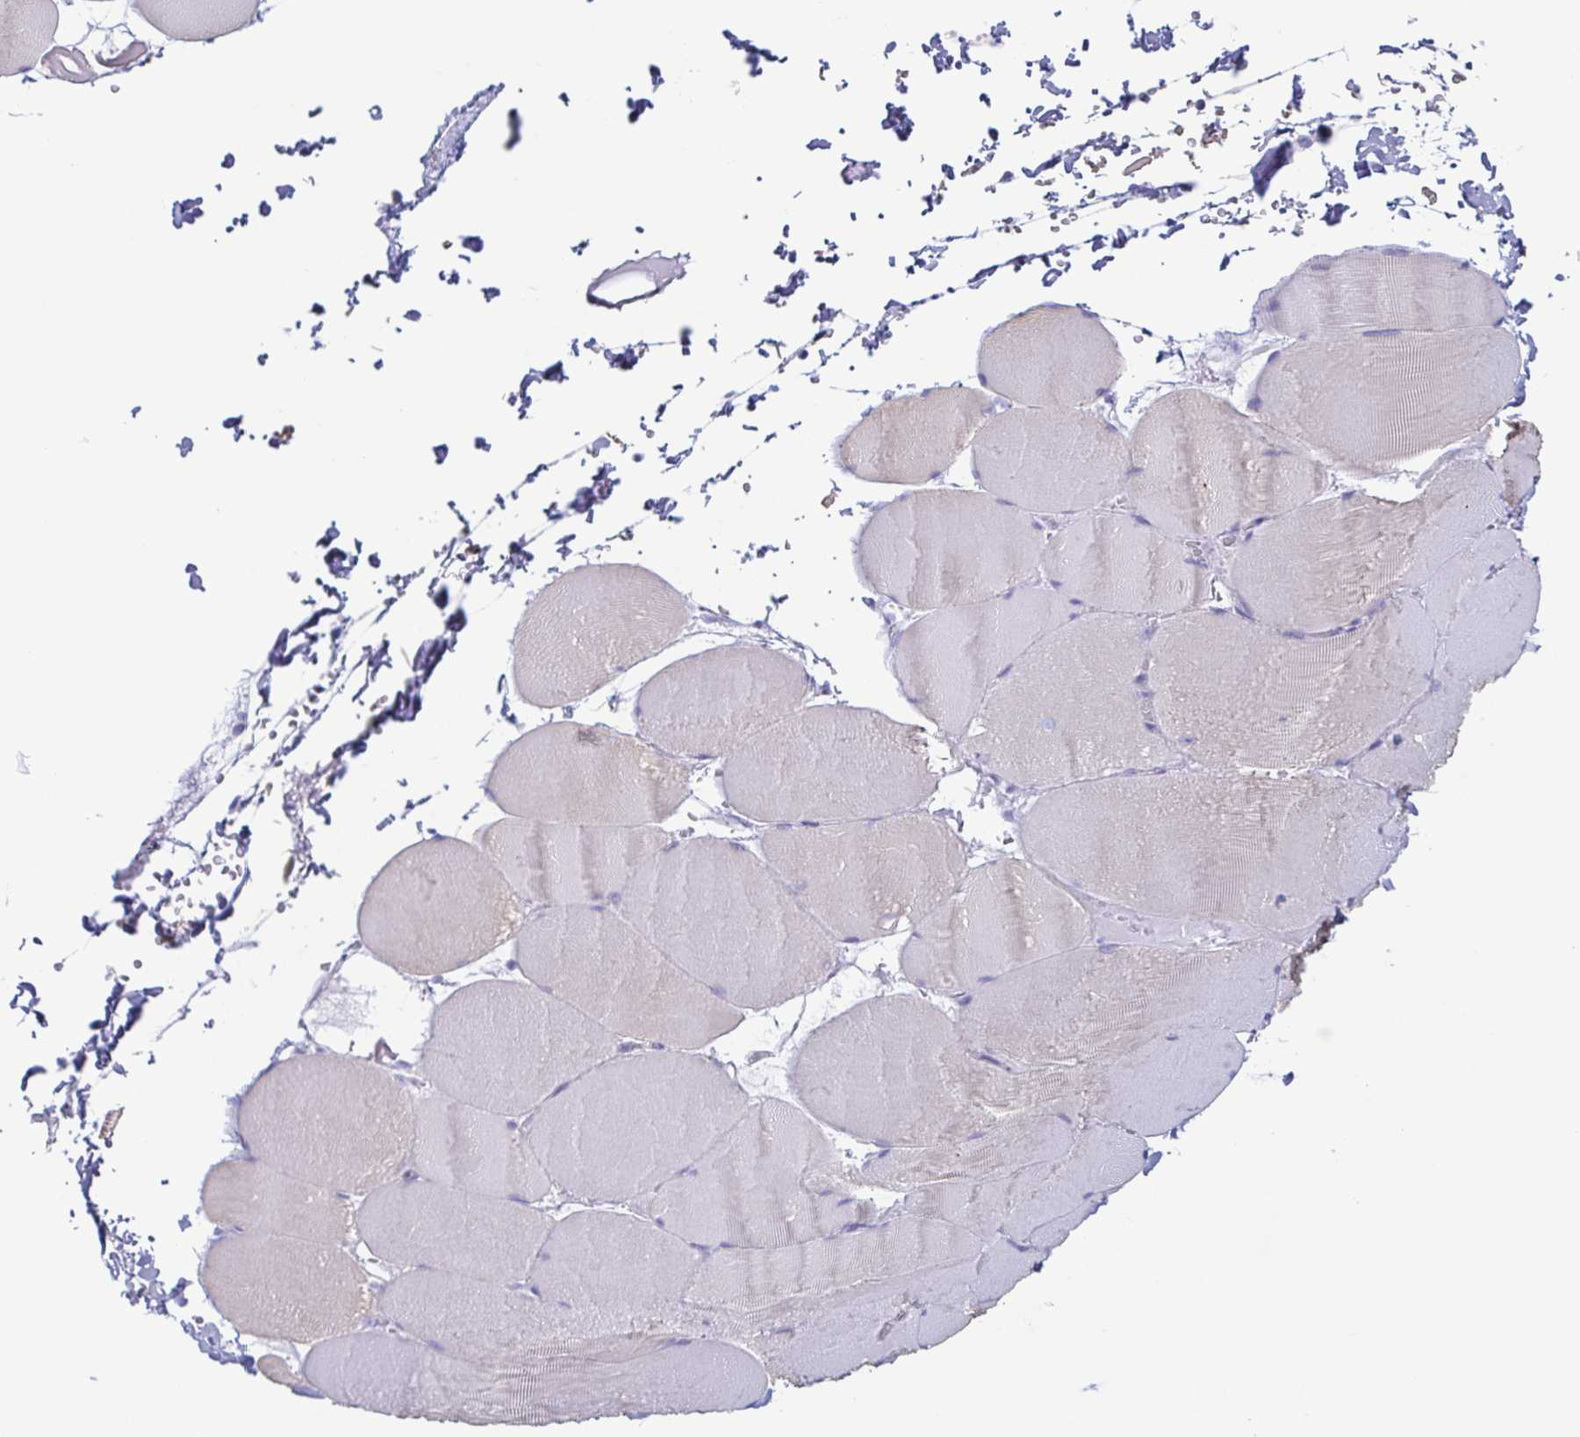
{"staining": {"intensity": "negative", "quantity": "none", "location": "none"}, "tissue": "skeletal muscle", "cell_type": "Myocytes", "image_type": "normal", "snomed": [{"axis": "morphology", "description": "Normal tissue, NOS"}, {"axis": "topography", "description": "Skeletal muscle"}, {"axis": "topography", "description": "Head-Neck"}], "caption": "High power microscopy micrograph of an immunohistochemistry photomicrograph of benign skeletal muscle, revealing no significant staining in myocytes. The staining was performed using DAB to visualize the protein expression in brown, while the nuclei were stained in blue with hematoxylin (Magnification: 20x).", "gene": "ENSG00000275778", "patient": {"sex": "male", "age": 66}}